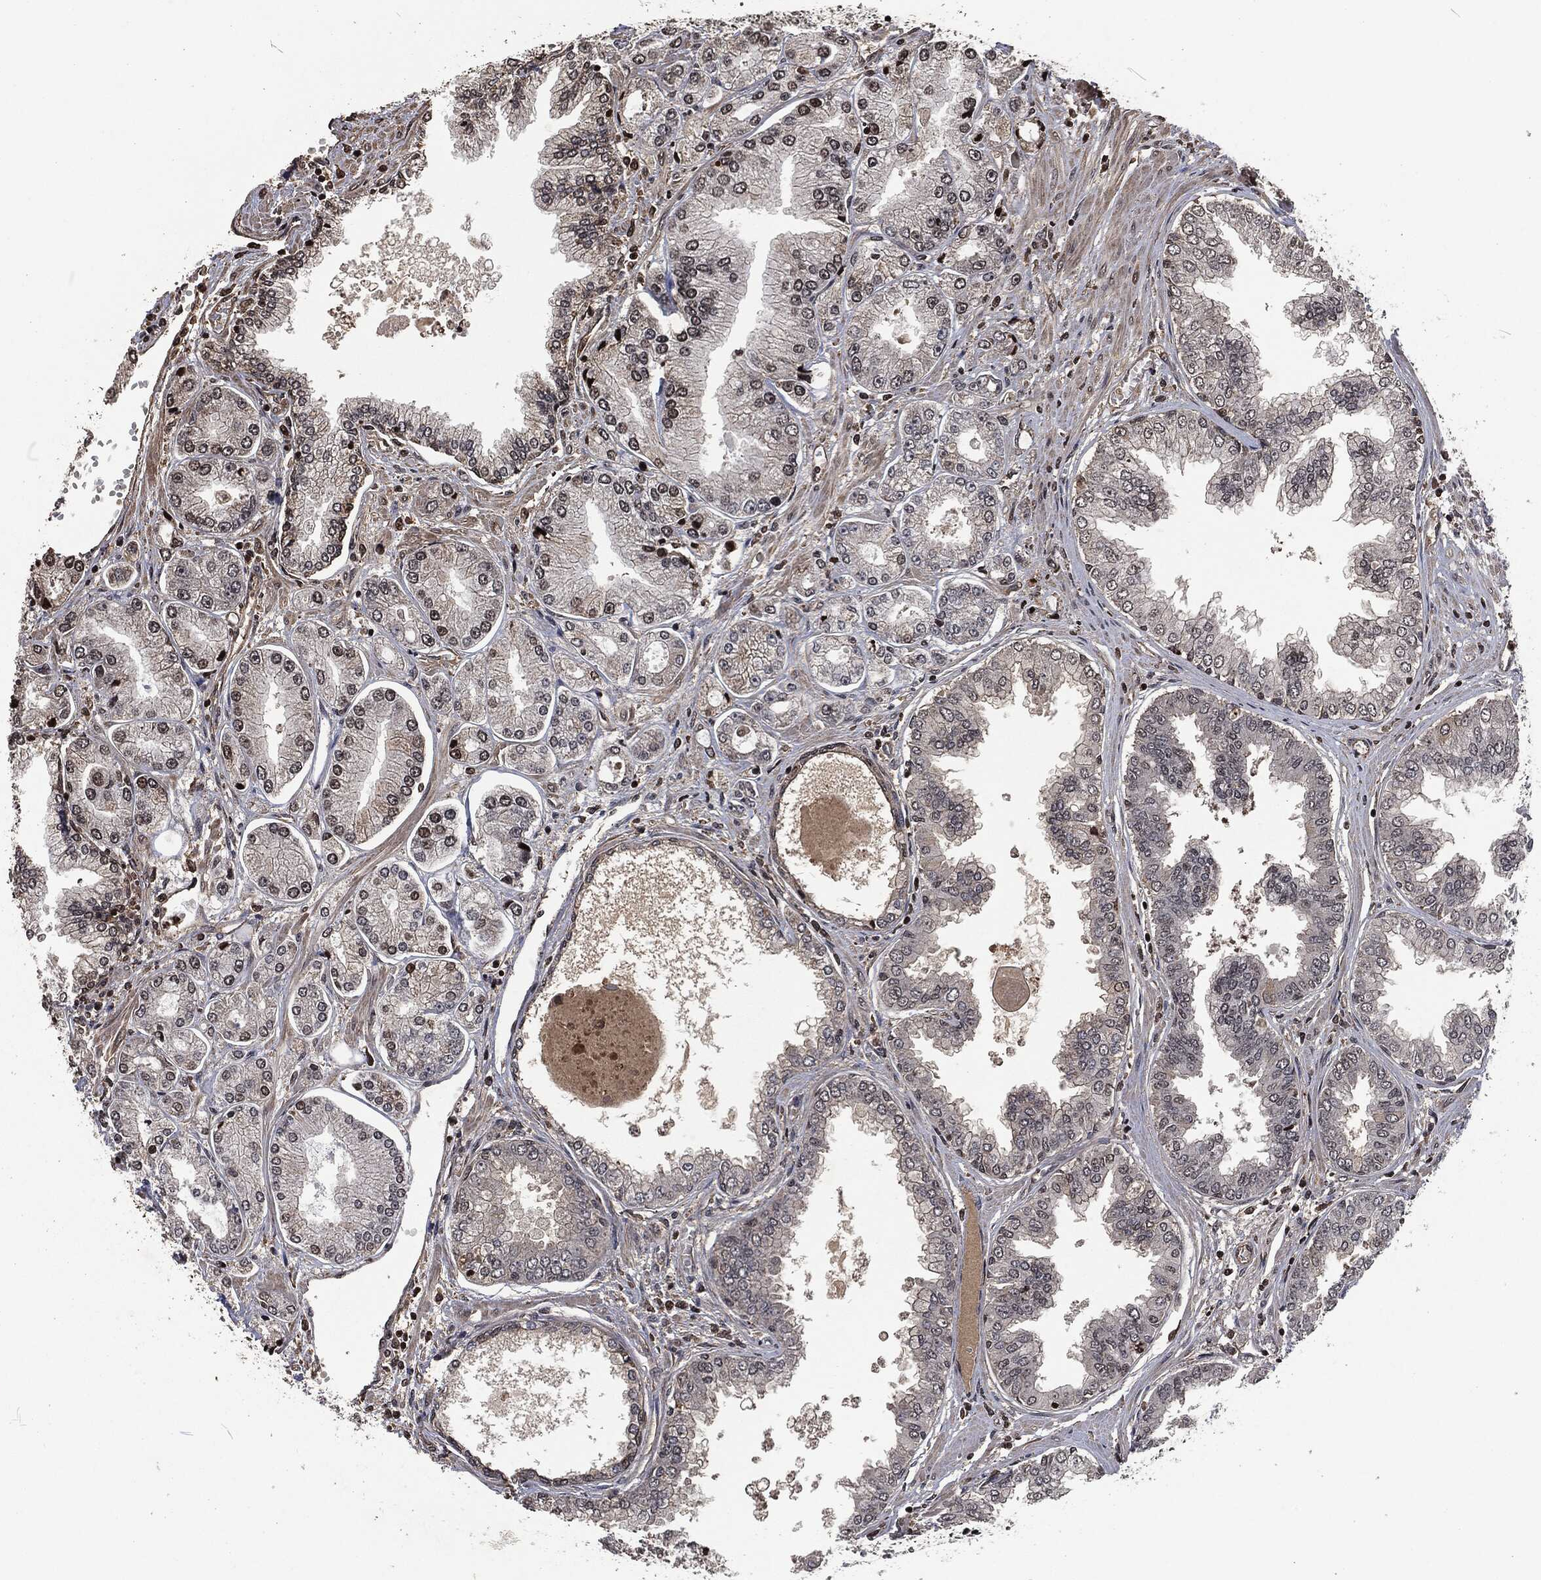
{"staining": {"intensity": "strong", "quantity": "<25%", "location": "nuclear"}, "tissue": "prostate cancer", "cell_type": "Tumor cells", "image_type": "cancer", "snomed": [{"axis": "morphology", "description": "Adenocarcinoma, Low grade"}, {"axis": "topography", "description": "Prostate"}], "caption": "Prostate adenocarcinoma (low-grade) tissue displays strong nuclear expression in about <25% of tumor cells, visualized by immunohistochemistry. Ihc stains the protein in brown and the nuclei are stained blue.", "gene": "SNAI1", "patient": {"sex": "male", "age": 72}}